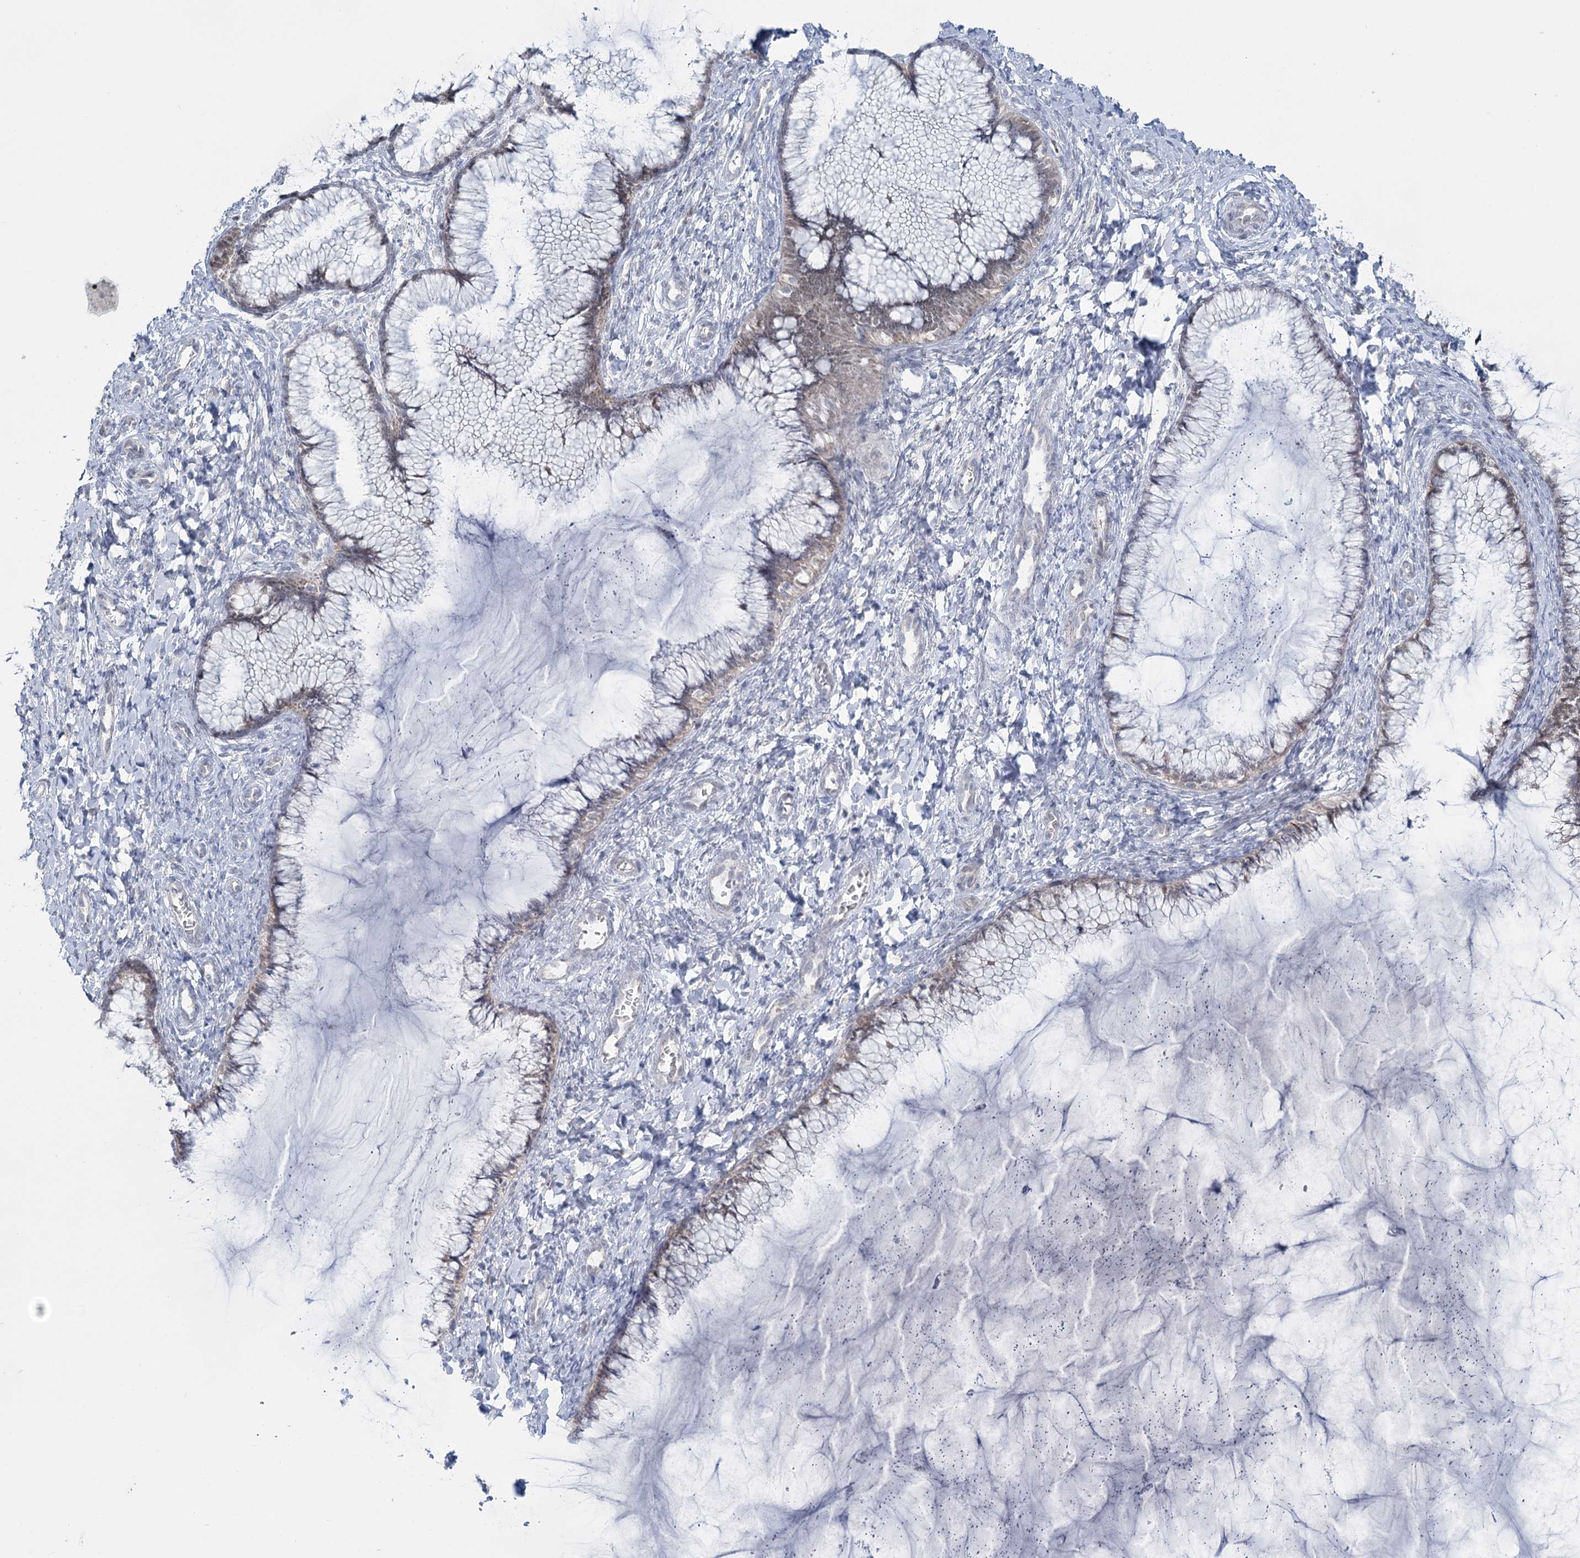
{"staining": {"intensity": "negative", "quantity": "none", "location": "none"}, "tissue": "cervix", "cell_type": "Glandular cells", "image_type": "normal", "snomed": [{"axis": "morphology", "description": "Normal tissue, NOS"}, {"axis": "morphology", "description": "Adenocarcinoma, NOS"}, {"axis": "topography", "description": "Cervix"}], "caption": "A high-resolution image shows IHC staining of normal cervix, which shows no significant expression in glandular cells.", "gene": "MTG1", "patient": {"sex": "female", "age": 29}}